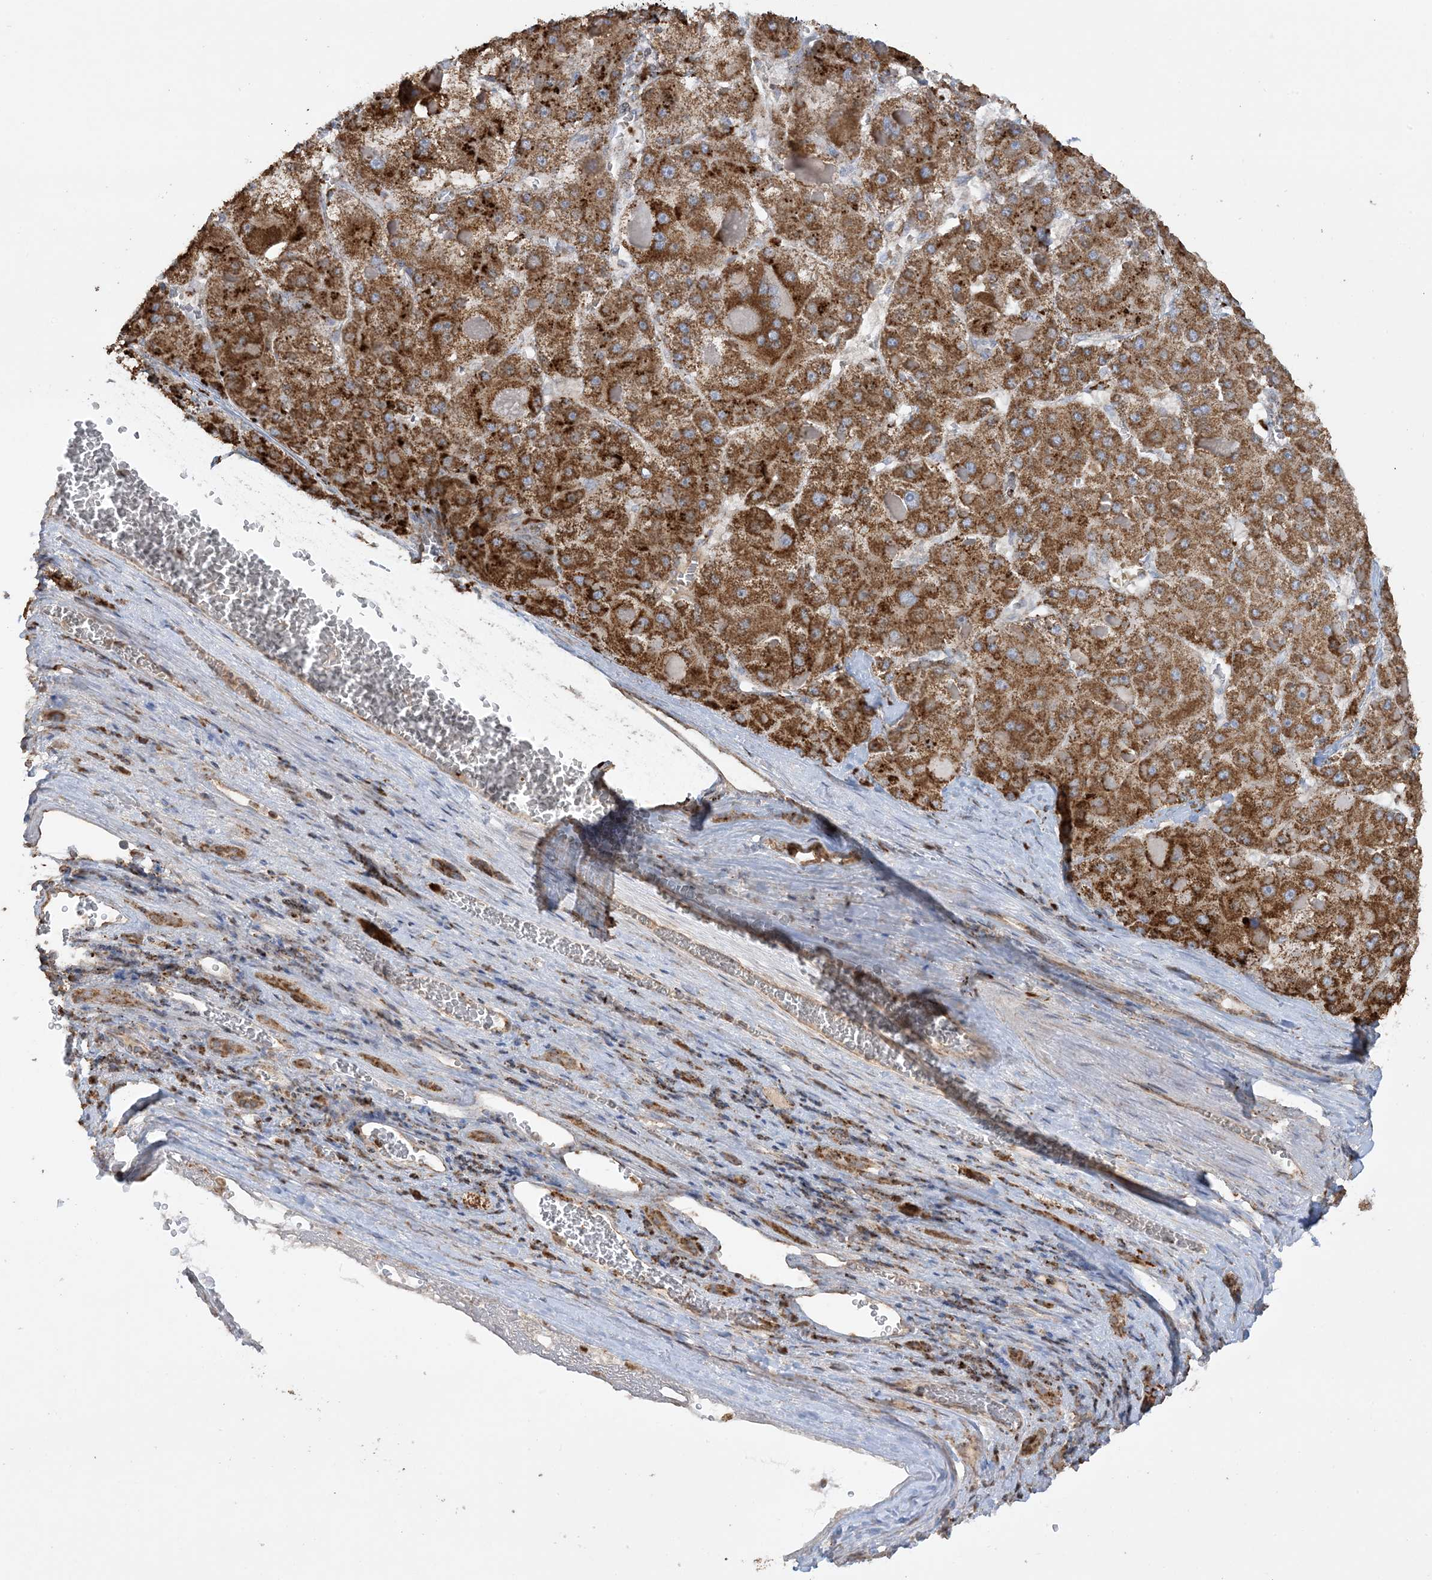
{"staining": {"intensity": "moderate", "quantity": ">75%", "location": "cytoplasmic/membranous"}, "tissue": "liver cancer", "cell_type": "Tumor cells", "image_type": "cancer", "snomed": [{"axis": "morphology", "description": "Carcinoma, Hepatocellular, NOS"}, {"axis": "topography", "description": "Liver"}], "caption": "This micrograph reveals immunohistochemistry staining of hepatocellular carcinoma (liver), with medium moderate cytoplasmic/membranous positivity in approximately >75% of tumor cells.", "gene": "AGA", "patient": {"sex": "female", "age": 73}}